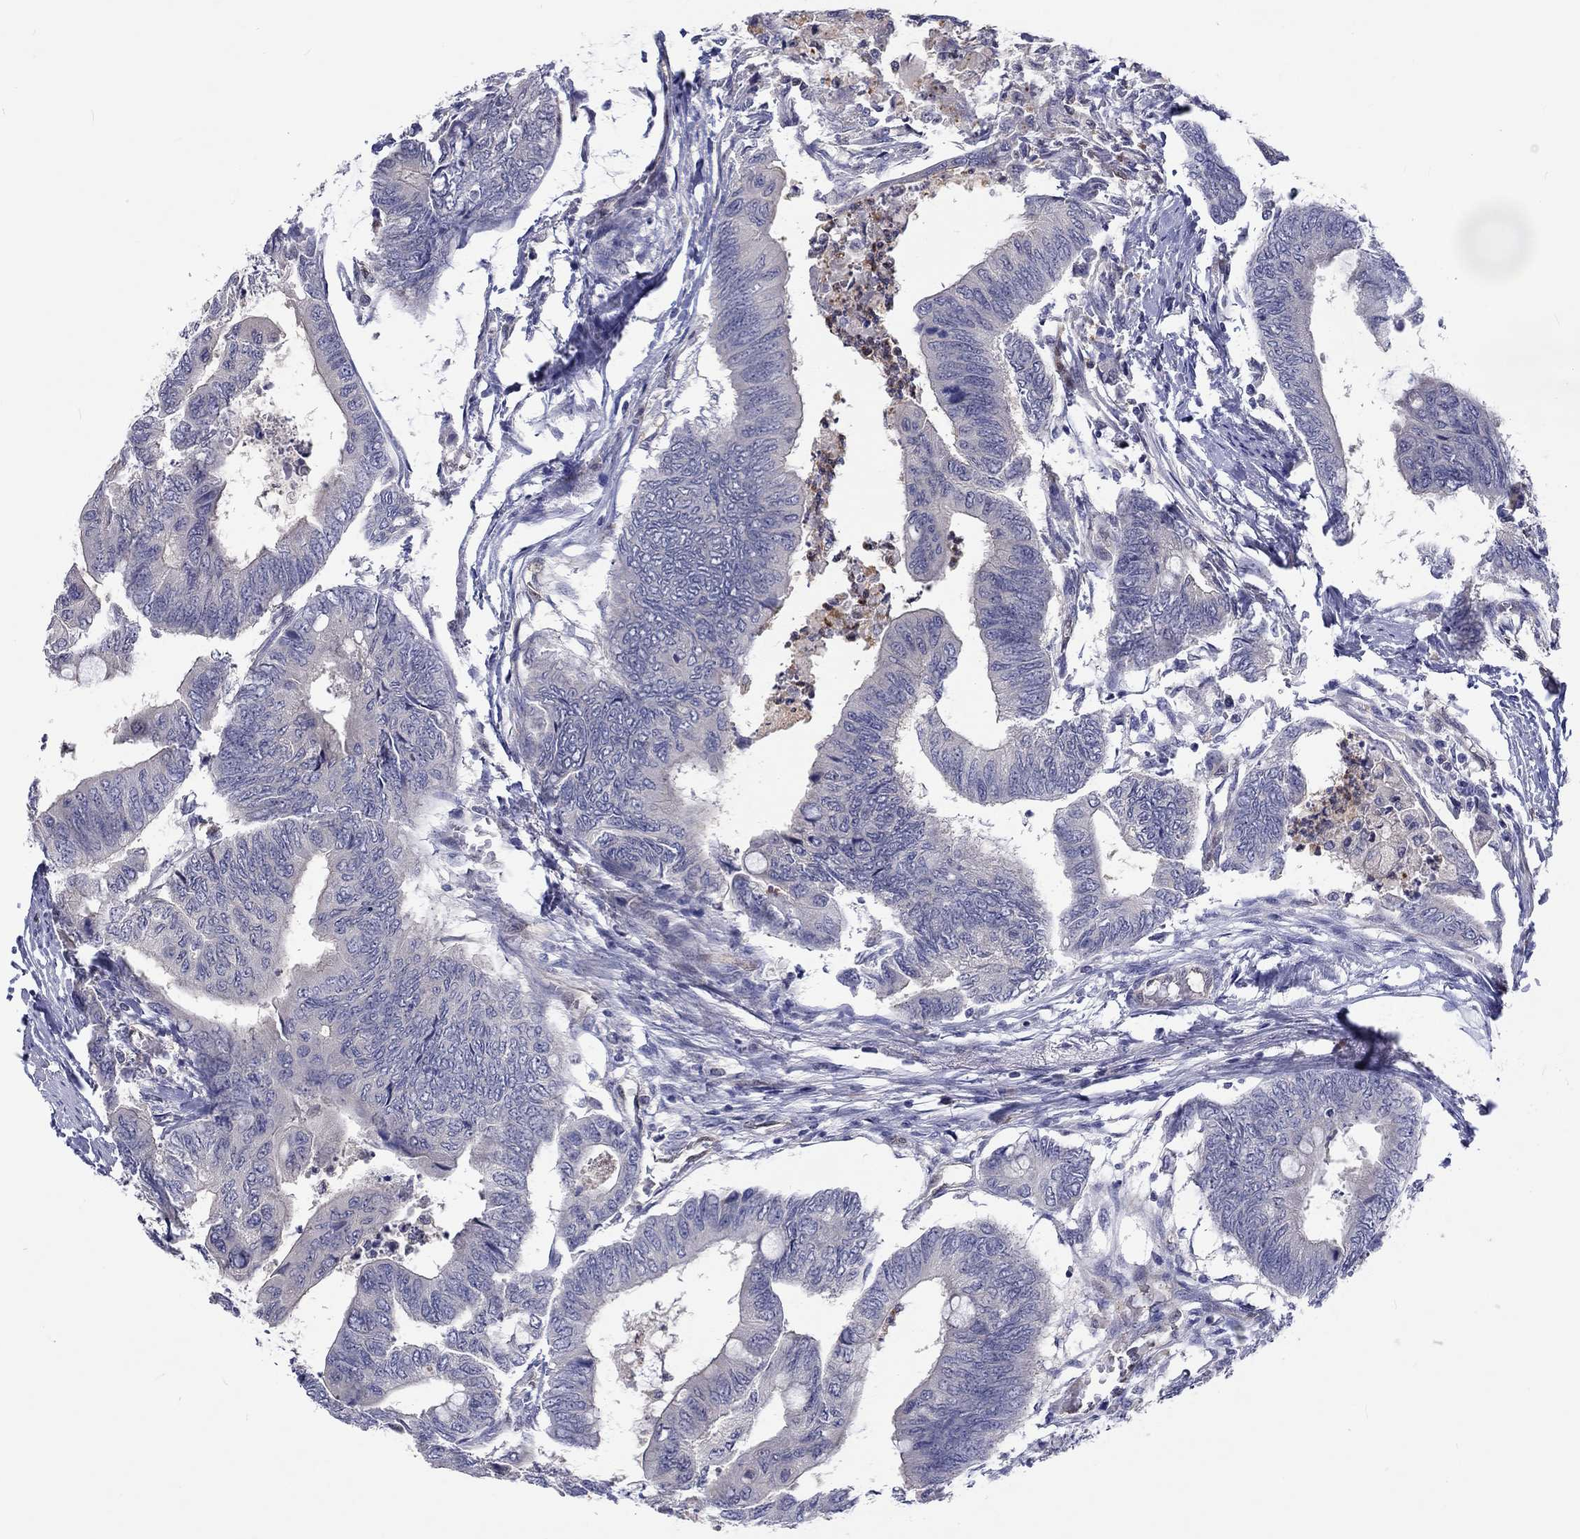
{"staining": {"intensity": "negative", "quantity": "none", "location": "none"}, "tissue": "colorectal cancer", "cell_type": "Tumor cells", "image_type": "cancer", "snomed": [{"axis": "morphology", "description": "Normal tissue, NOS"}, {"axis": "morphology", "description": "Adenocarcinoma, NOS"}, {"axis": "topography", "description": "Rectum"}, {"axis": "topography", "description": "Peripheral nerve tissue"}], "caption": "Tumor cells show no significant protein expression in colorectal cancer (adenocarcinoma). (Stains: DAB (3,3'-diaminobenzidine) immunohistochemistry (IHC) with hematoxylin counter stain, Microscopy: brightfield microscopy at high magnification).", "gene": "ABCG4", "patient": {"sex": "male", "age": 92}}